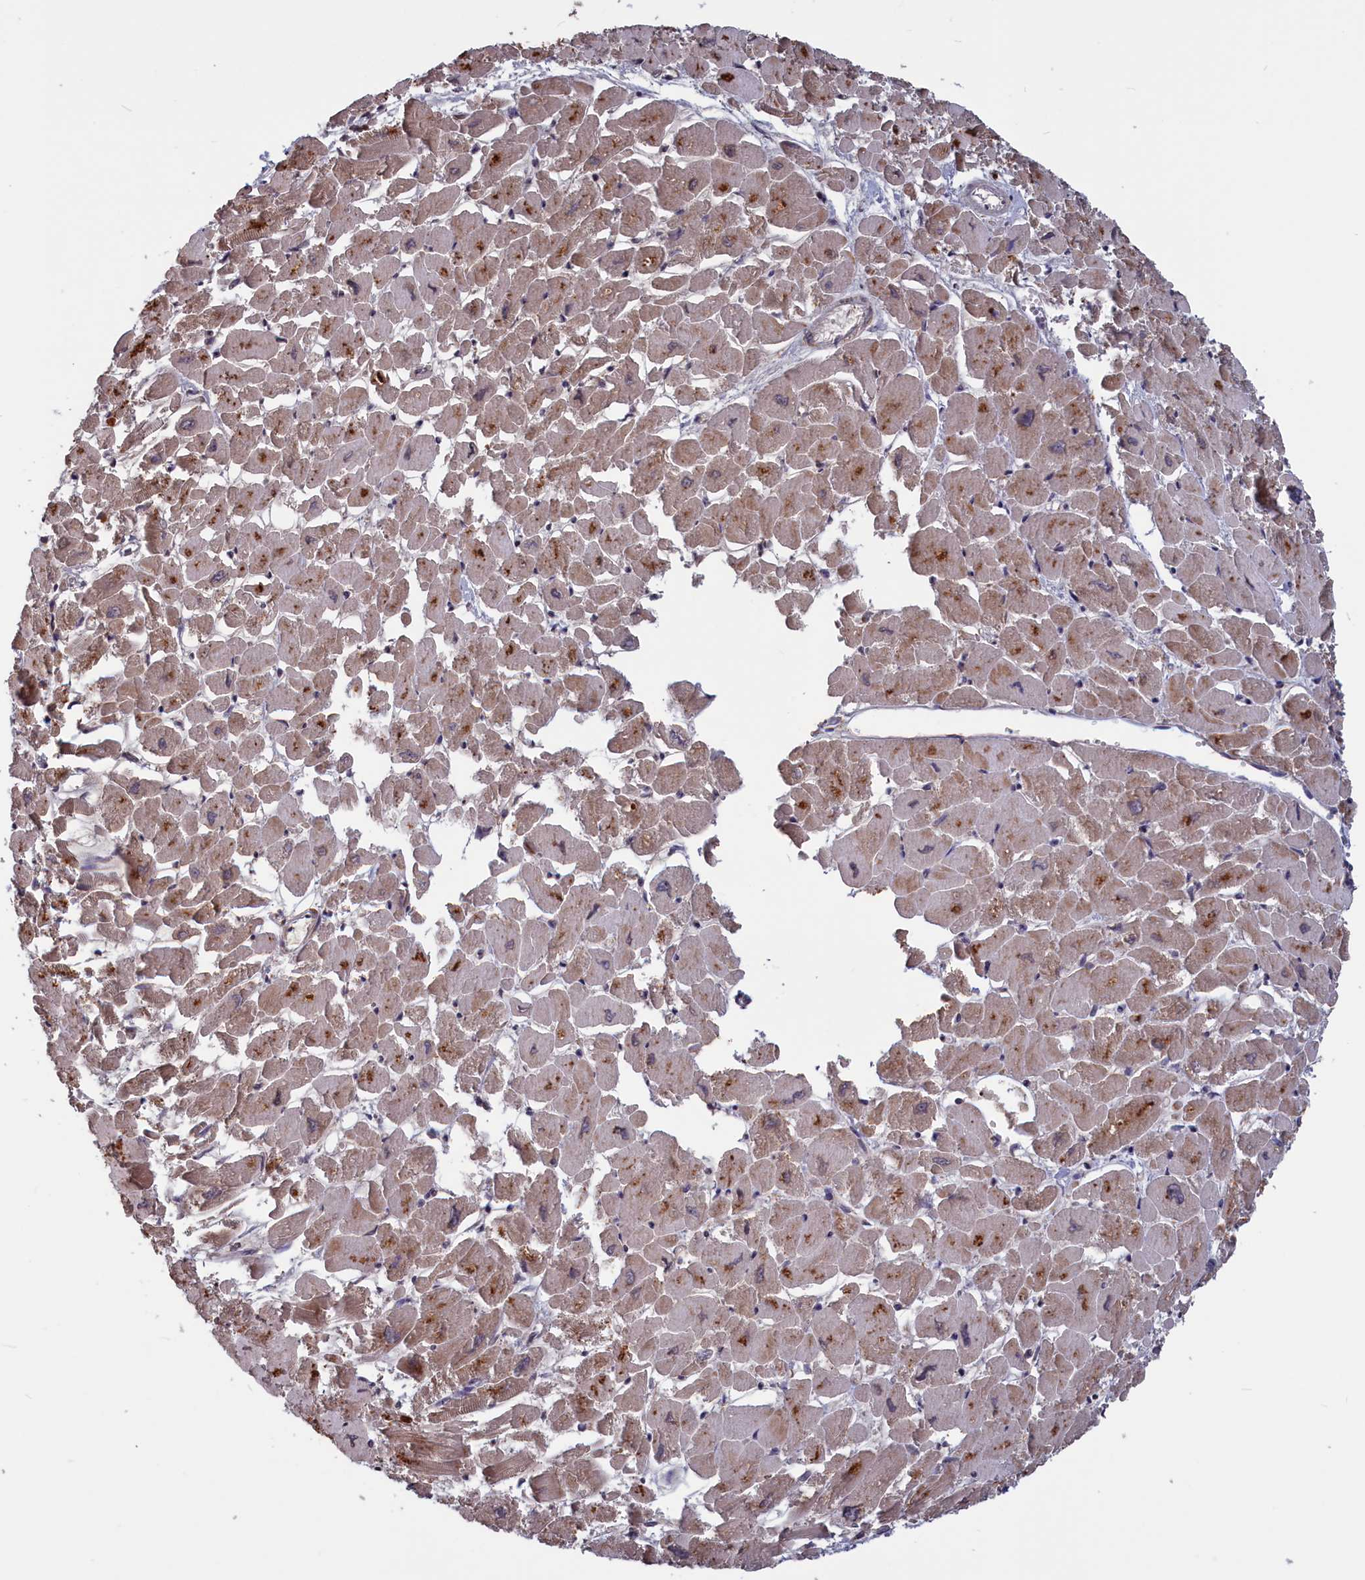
{"staining": {"intensity": "moderate", "quantity": "25%-75%", "location": "cytoplasmic/membranous"}, "tissue": "heart muscle", "cell_type": "Cardiomyocytes", "image_type": "normal", "snomed": [{"axis": "morphology", "description": "Normal tissue, NOS"}, {"axis": "topography", "description": "Heart"}], "caption": "Heart muscle stained with IHC demonstrates moderate cytoplasmic/membranous expression in approximately 25%-75% of cardiomyocytes.", "gene": "CACTIN", "patient": {"sex": "male", "age": 54}}